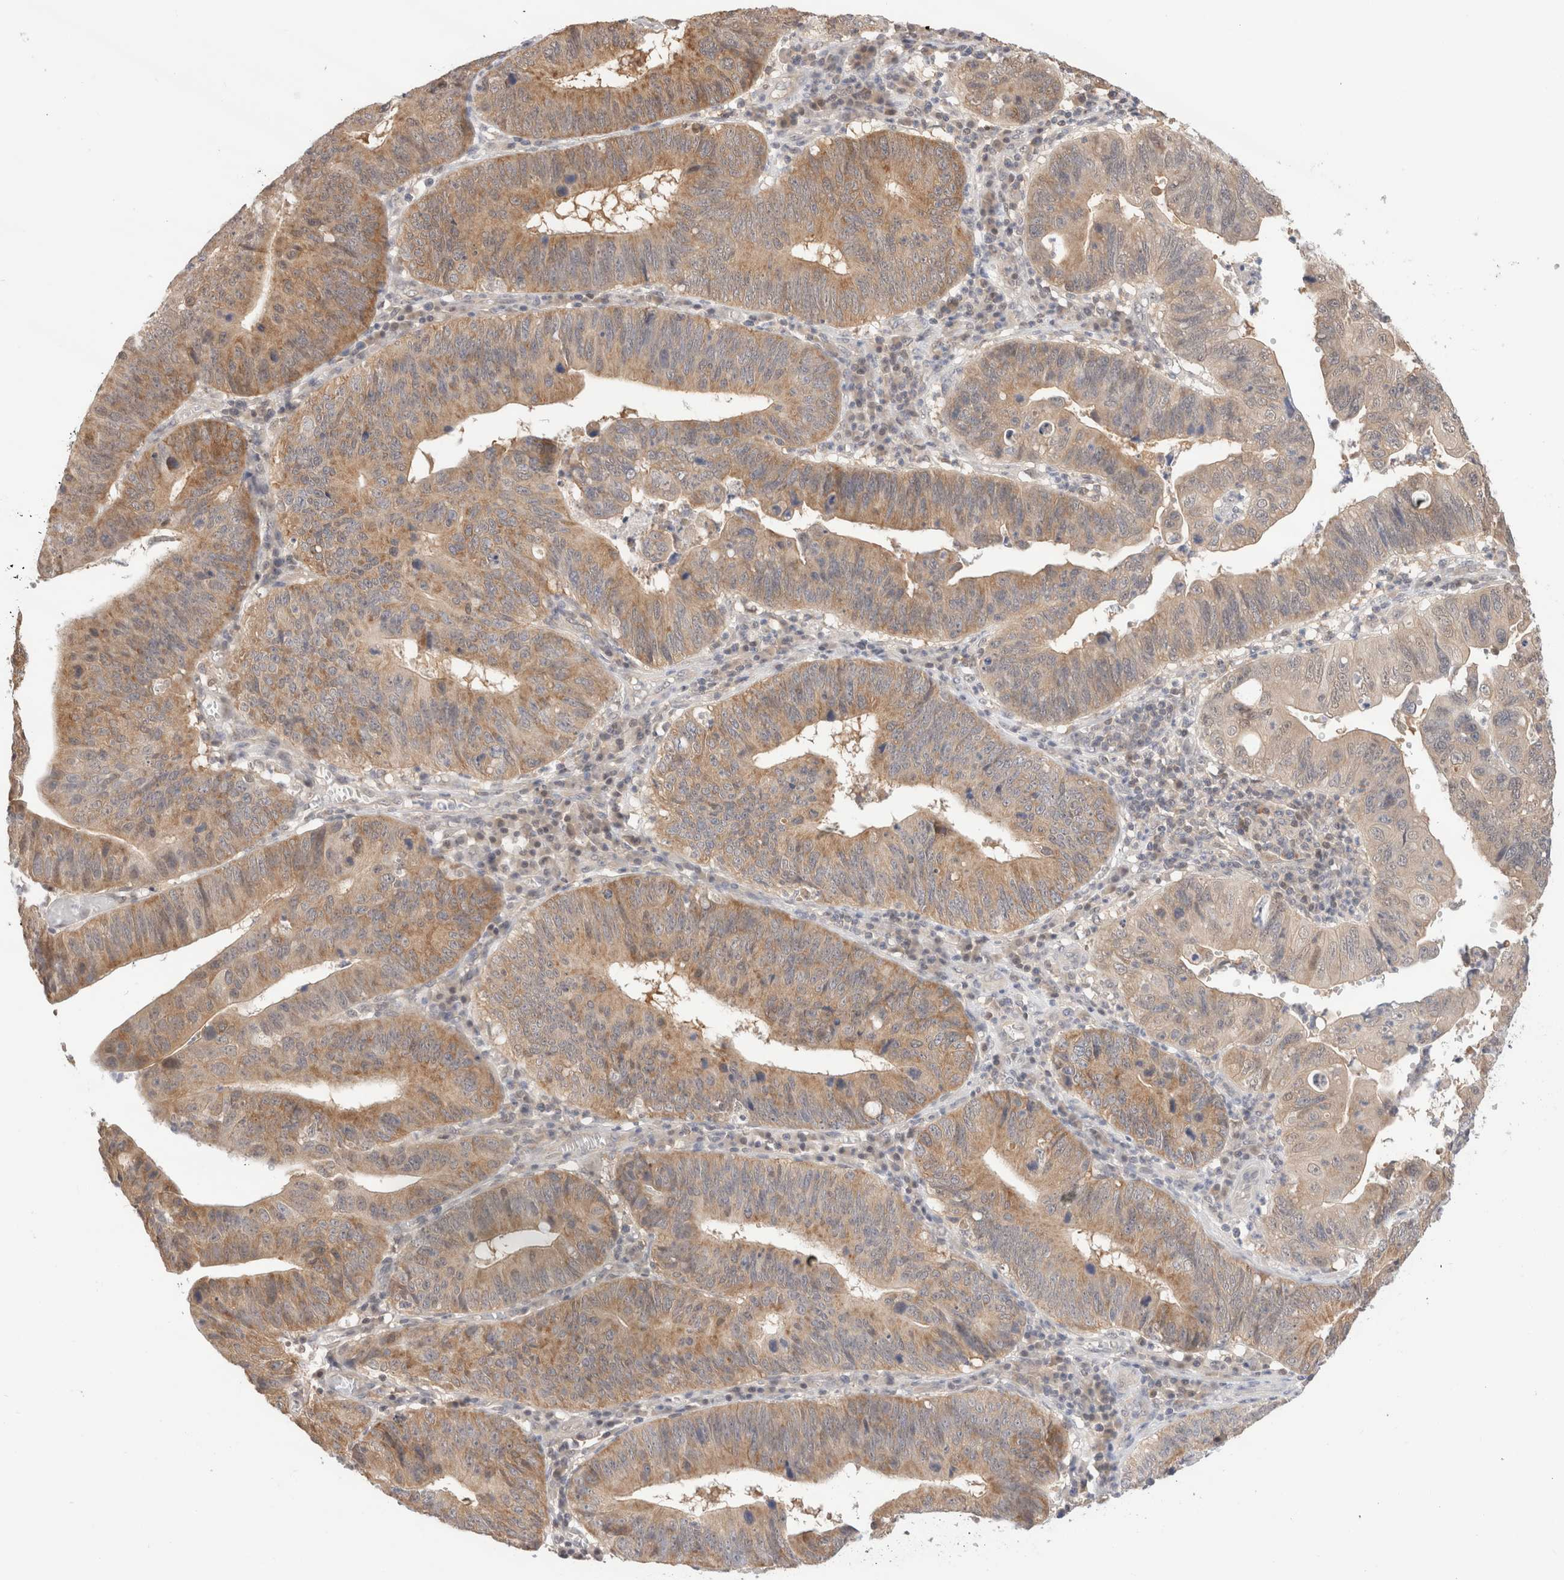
{"staining": {"intensity": "moderate", "quantity": ">75%", "location": "cytoplasmic/membranous"}, "tissue": "stomach cancer", "cell_type": "Tumor cells", "image_type": "cancer", "snomed": [{"axis": "morphology", "description": "Adenocarcinoma, NOS"}, {"axis": "topography", "description": "Stomach"}], "caption": "This is an image of immunohistochemistry (IHC) staining of stomach cancer (adenocarcinoma), which shows moderate staining in the cytoplasmic/membranous of tumor cells.", "gene": "C17orf97", "patient": {"sex": "male", "age": 59}}